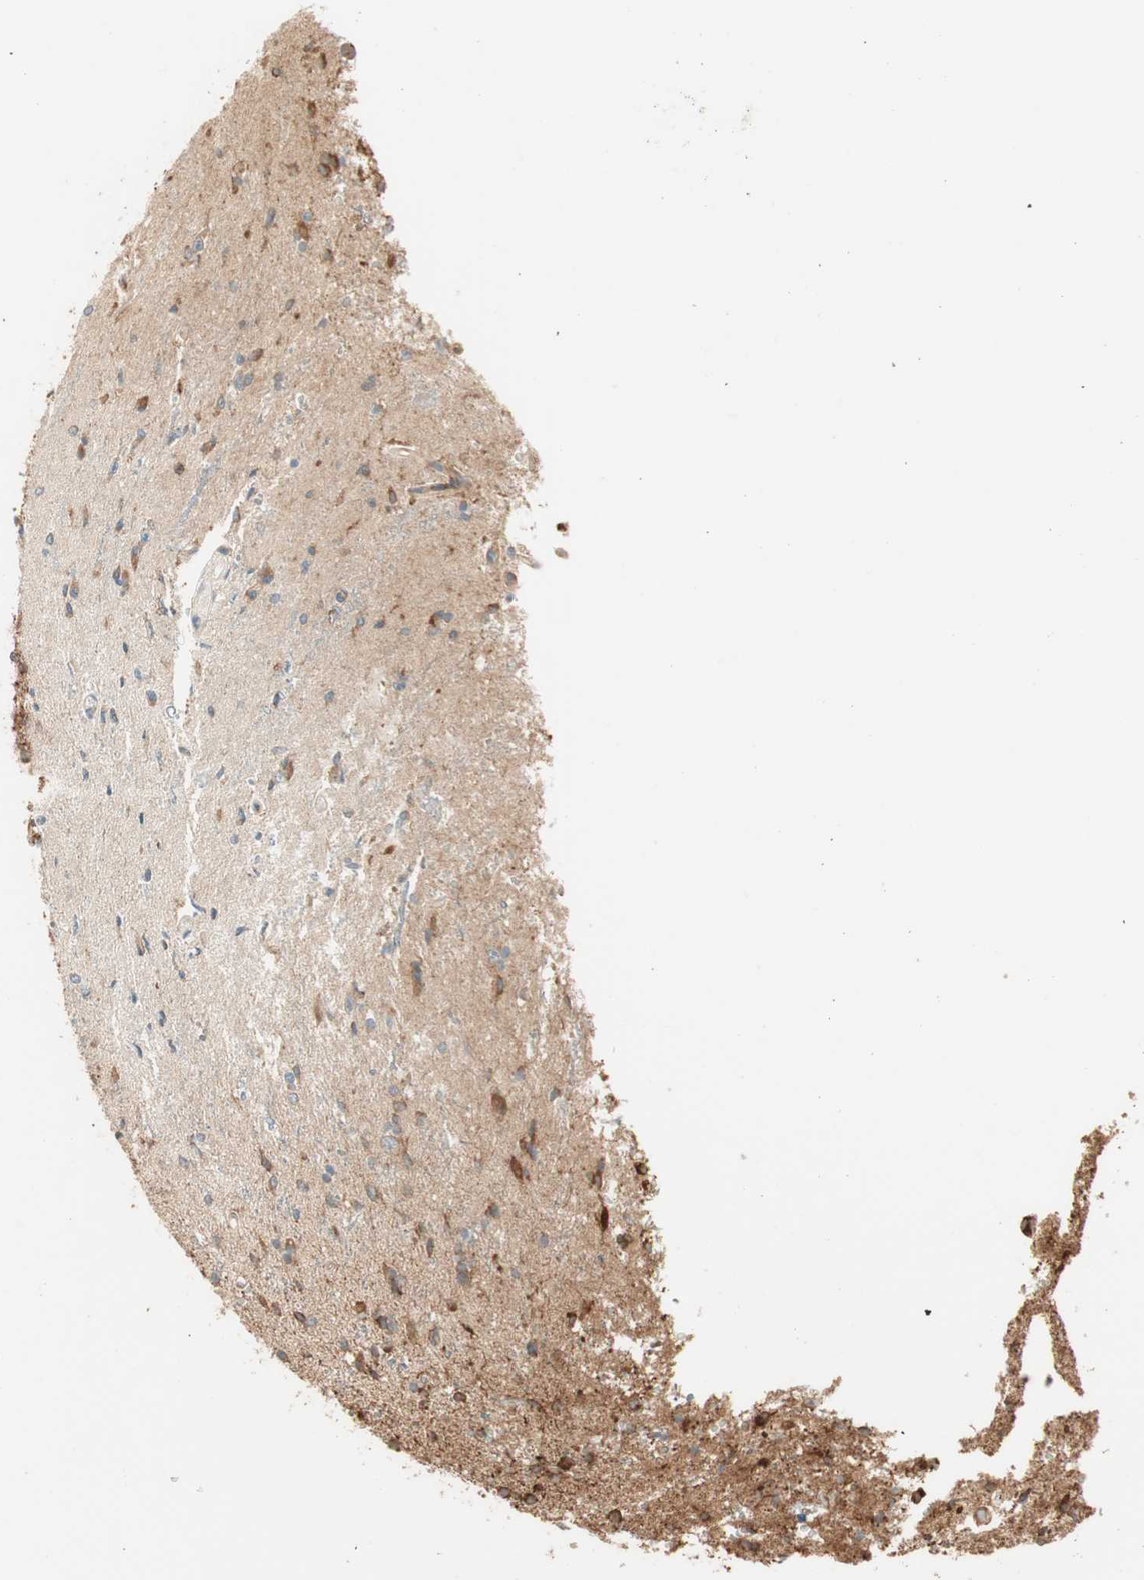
{"staining": {"intensity": "strong", "quantity": ">75%", "location": "cytoplasmic/membranous"}, "tissue": "glioma", "cell_type": "Tumor cells", "image_type": "cancer", "snomed": [{"axis": "morphology", "description": "Glioma, malignant, High grade"}, {"axis": "topography", "description": "Brain"}], "caption": "Approximately >75% of tumor cells in malignant glioma (high-grade) demonstrate strong cytoplasmic/membranous protein positivity as visualized by brown immunohistochemical staining.", "gene": "P4HA1", "patient": {"sex": "male", "age": 47}}